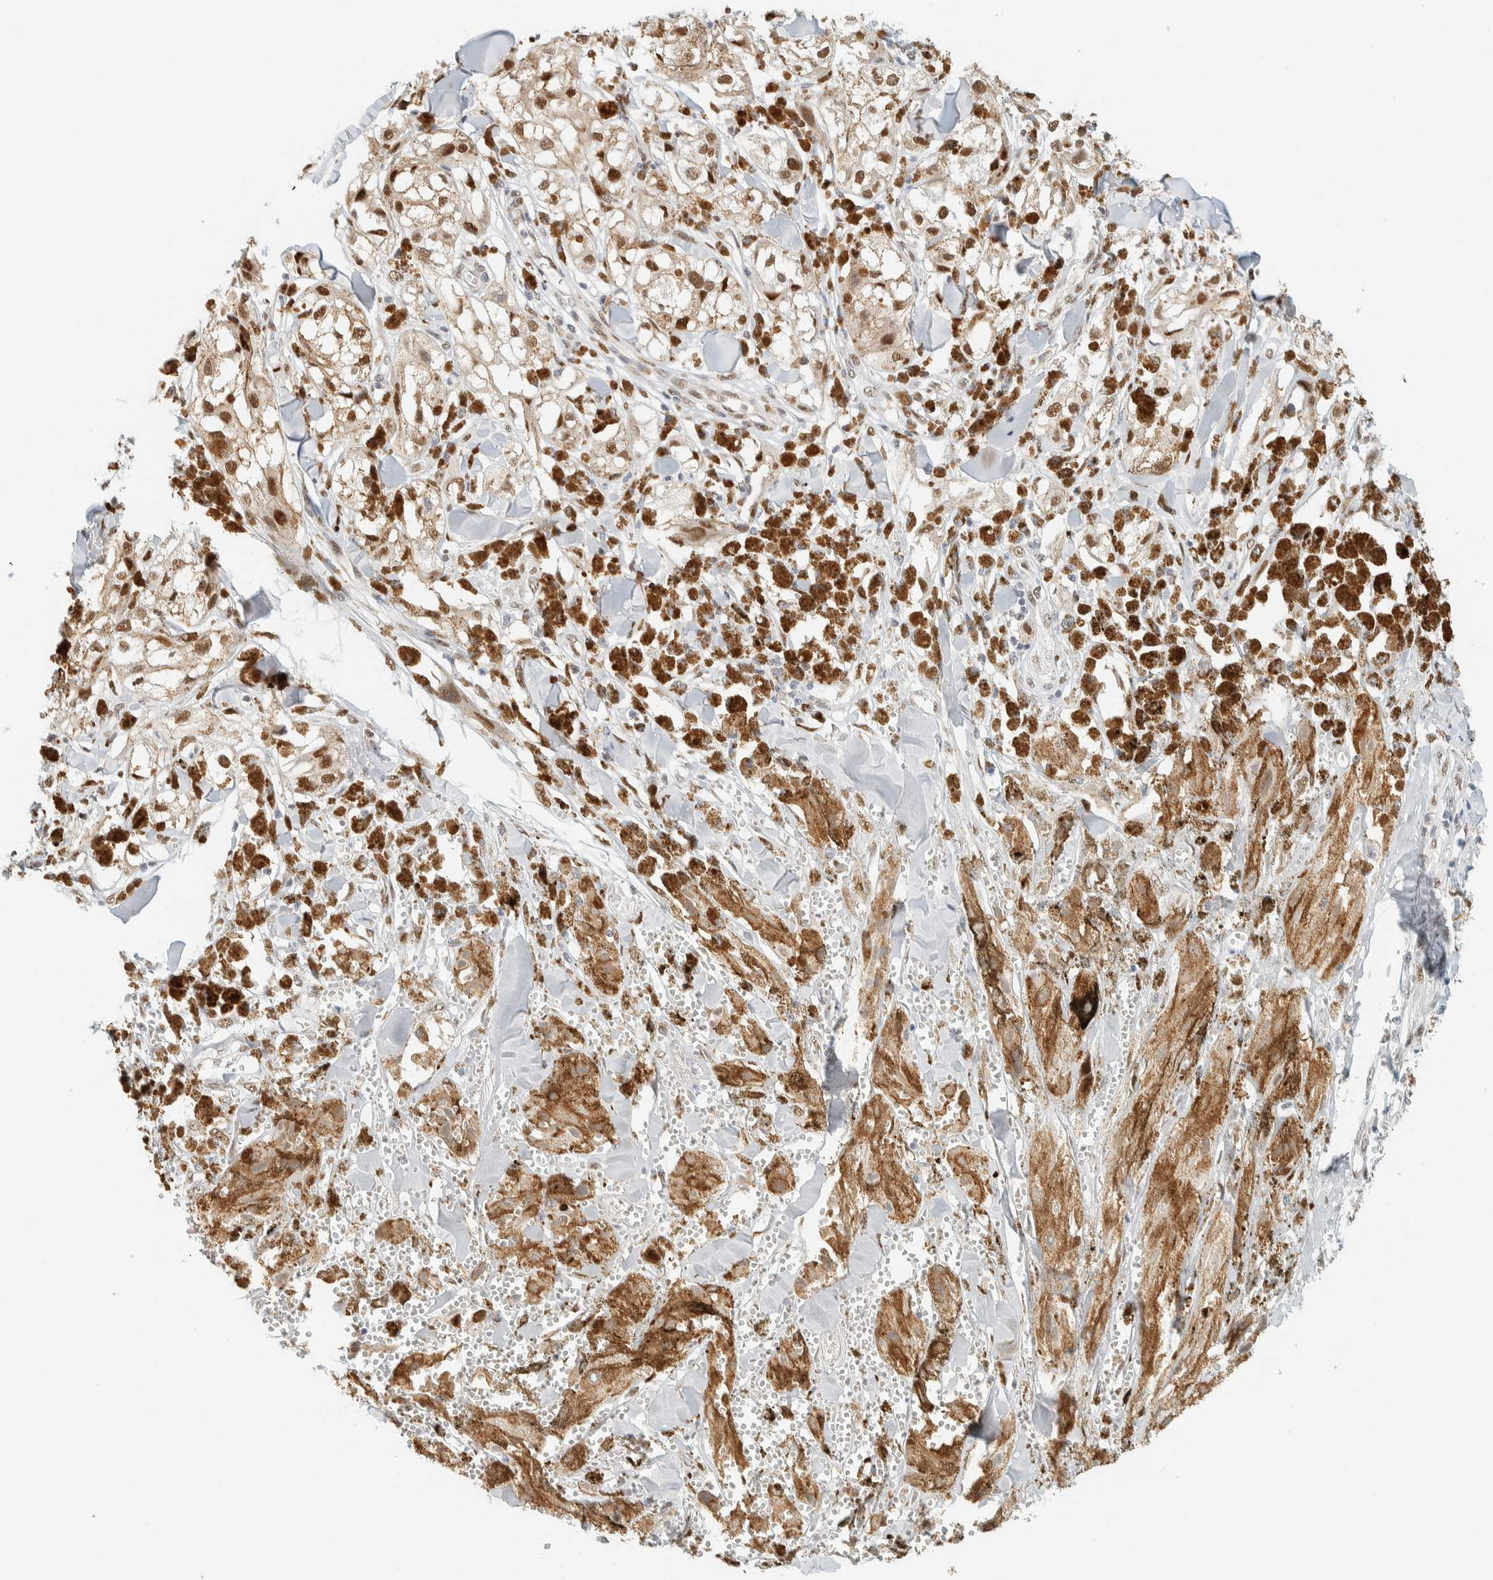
{"staining": {"intensity": "moderate", "quantity": ">75%", "location": "nuclear"}, "tissue": "melanoma", "cell_type": "Tumor cells", "image_type": "cancer", "snomed": [{"axis": "morphology", "description": "Malignant melanoma, NOS"}, {"axis": "topography", "description": "Skin"}], "caption": "Tumor cells show medium levels of moderate nuclear staining in approximately >75% of cells in human malignant melanoma.", "gene": "ZNF683", "patient": {"sex": "male", "age": 88}}